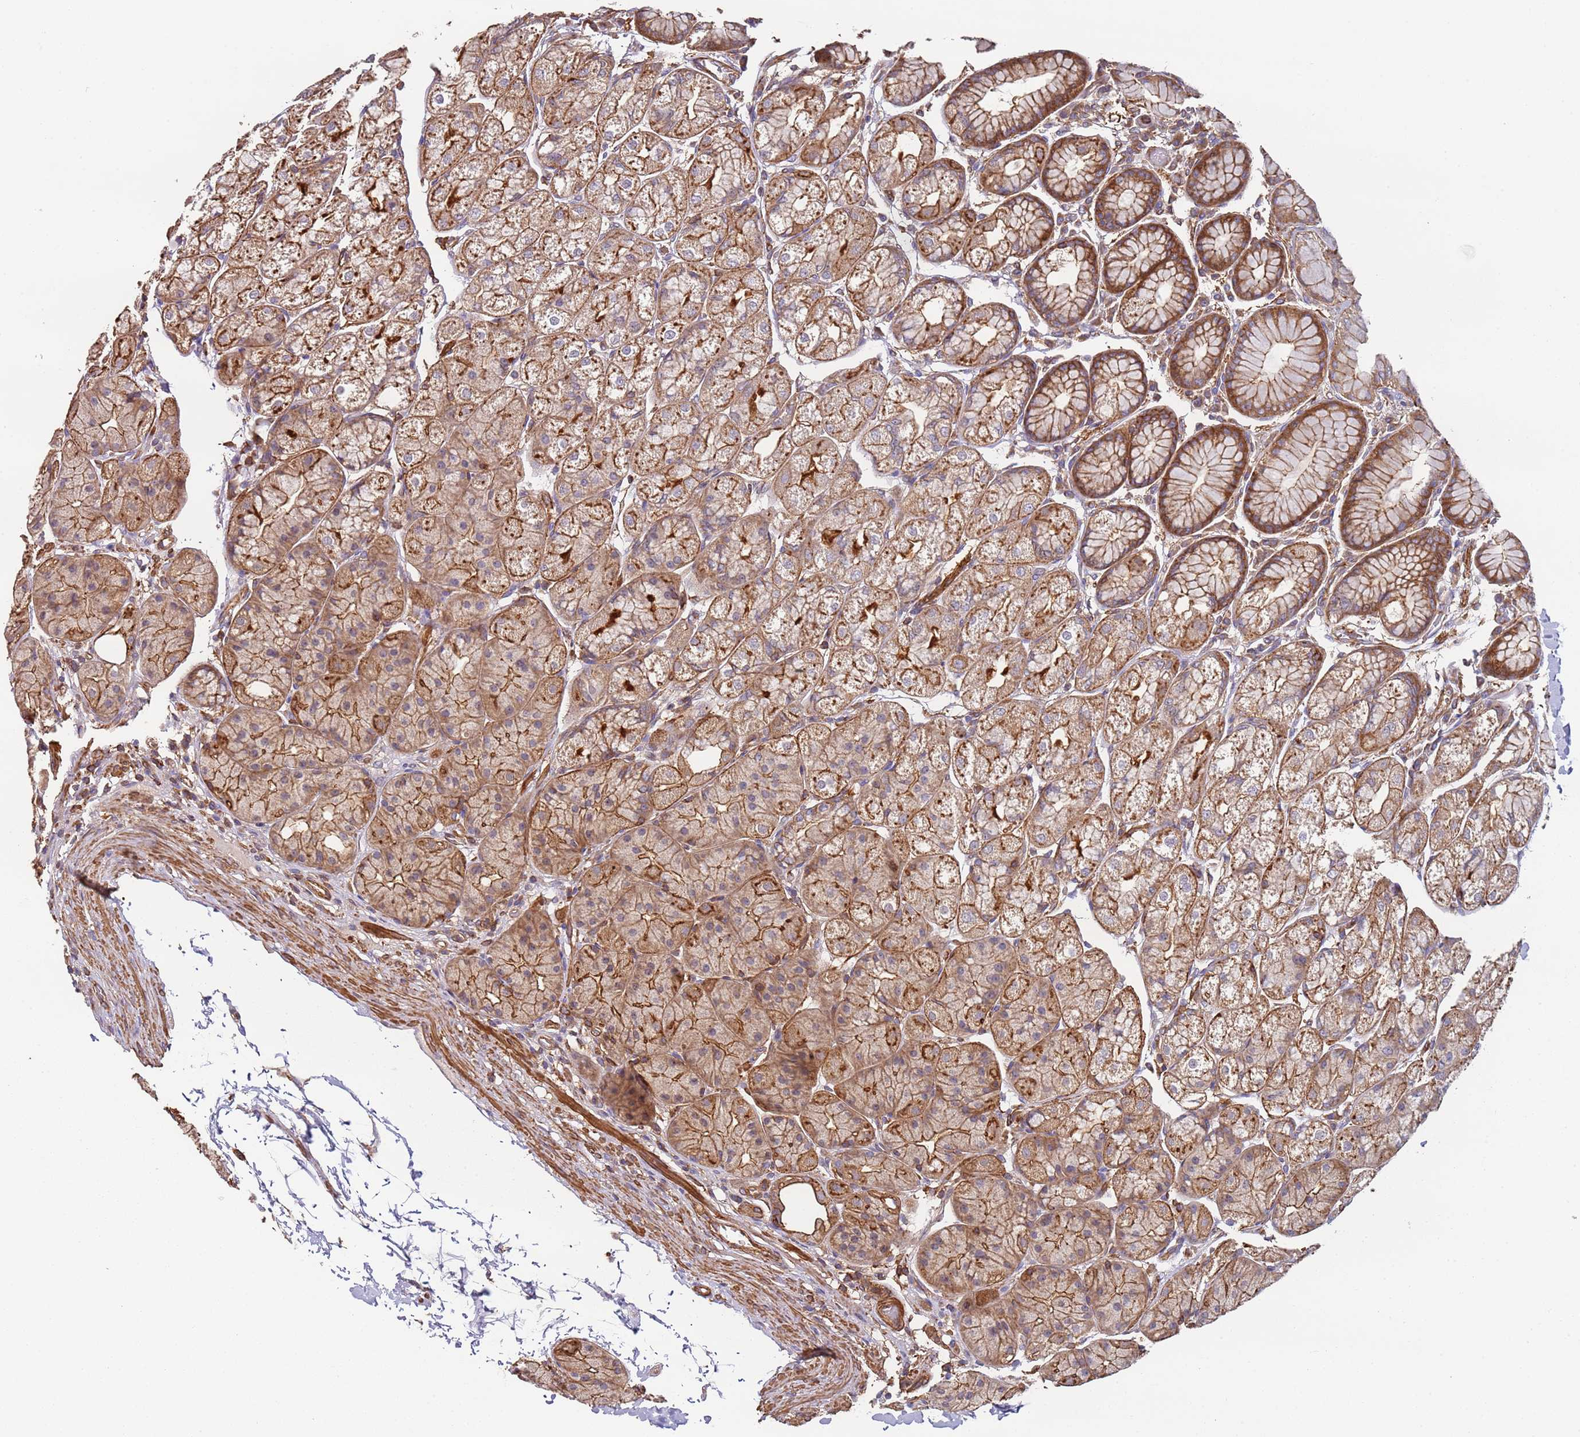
{"staining": {"intensity": "moderate", "quantity": "25%-75%", "location": "cytoplasmic/membranous"}, "tissue": "stomach", "cell_type": "Glandular cells", "image_type": "normal", "snomed": [{"axis": "morphology", "description": "Normal tissue, NOS"}, {"axis": "topography", "description": "Stomach"}], "caption": "Glandular cells display medium levels of moderate cytoplasmic/membranous expression in about 25%-75% of cells in benign stomach.", "gene": "CYP2U1", "patient": {"sex": "male", "age": 57}}